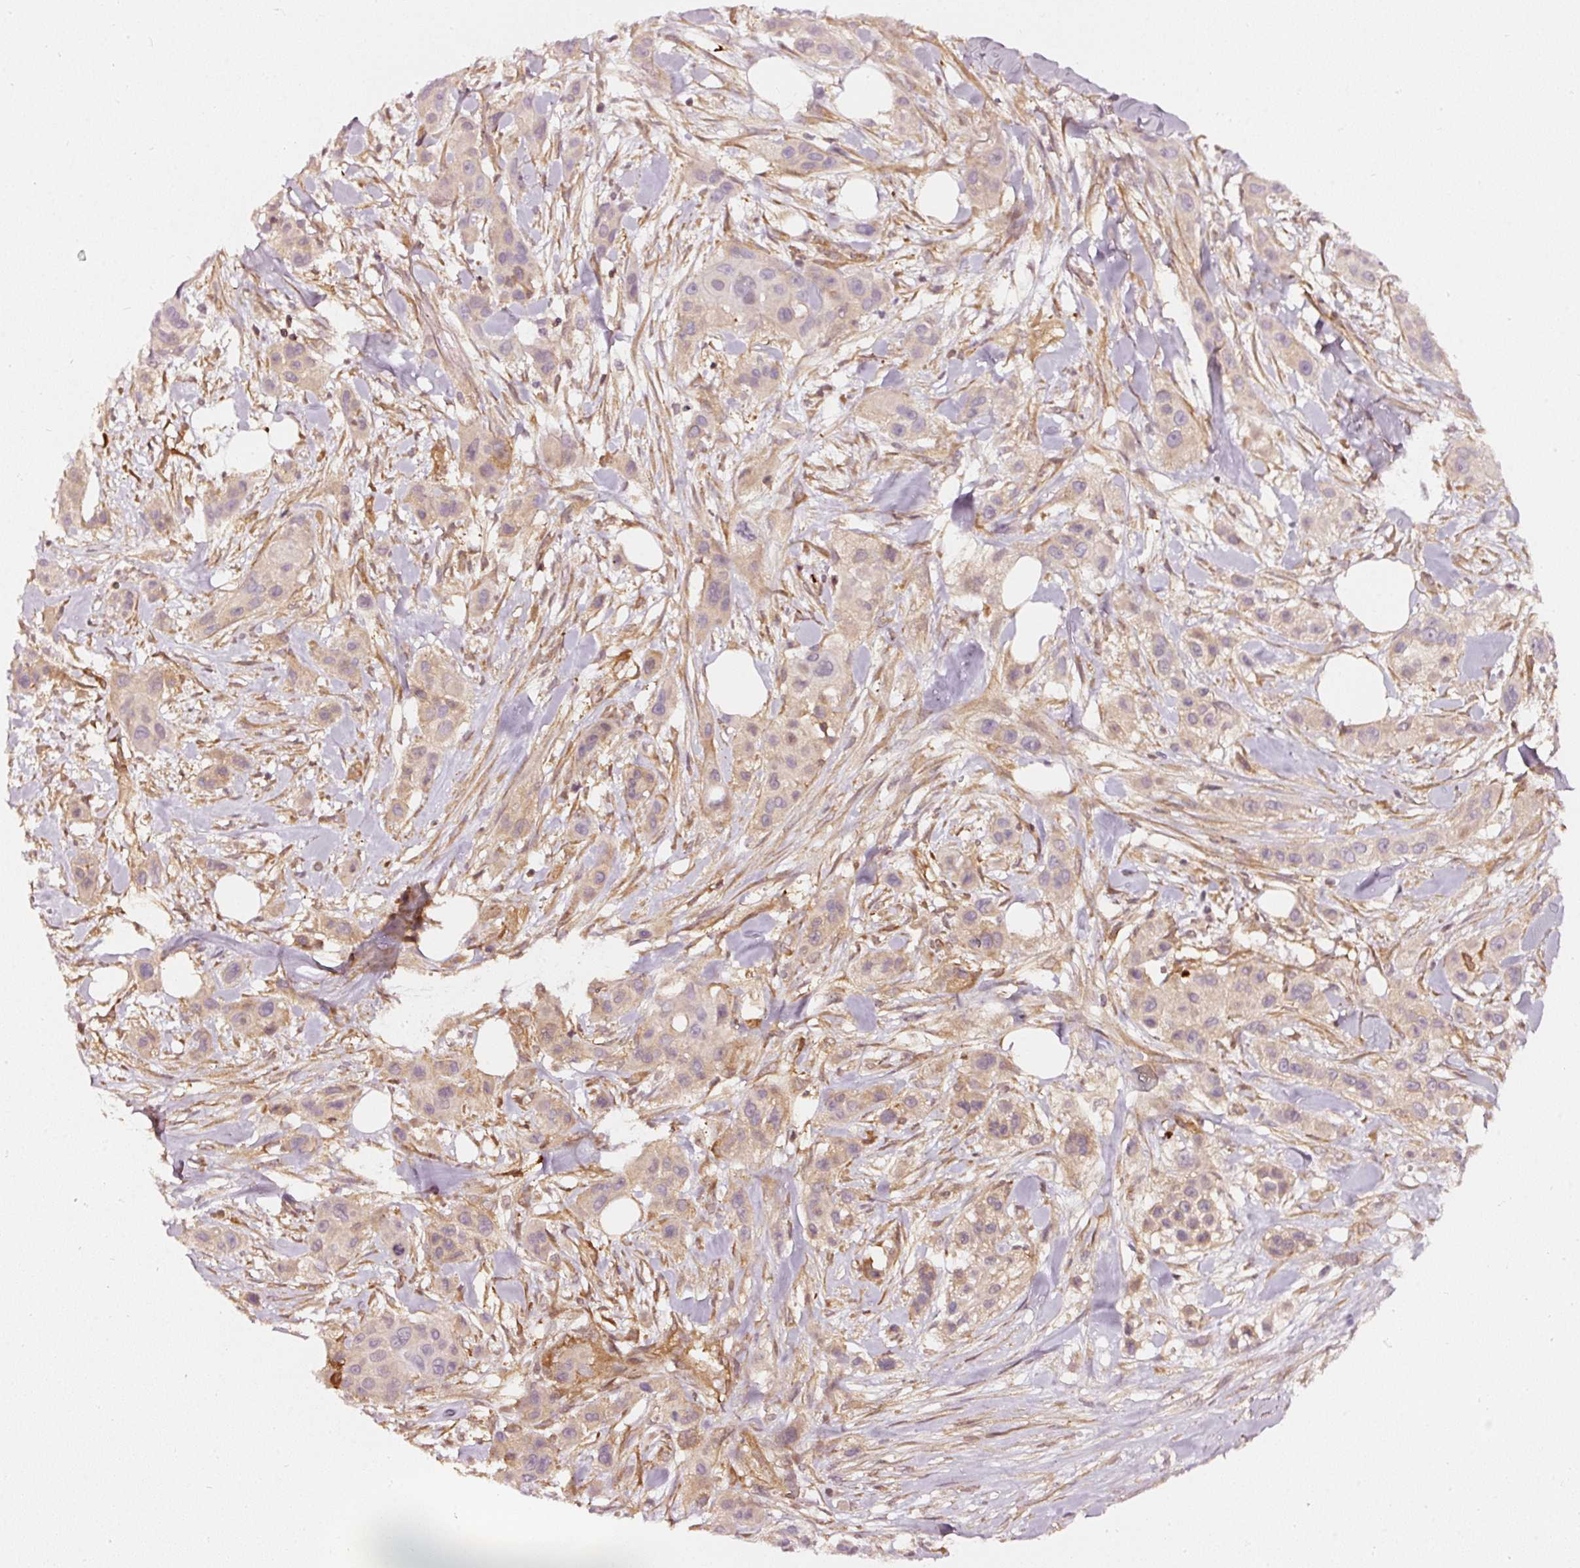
{"staining": {"intensity": "weak", "quantity": "<25%", "location": "cytoplasmic/membranous"}, "tissue": "skin cancer", "cell_type": "Tumor cells", "image_type": "cancer", "snomed": [{"axis": "morphology", "description": "Squamous cell carcinoma, NOS"}, {"axis": "topography", "description": "Skin"}], "caption": "Tumor cells are negative for brown protein staining in squamous cell carcinoma (skin). The staining was performed using DAB (3,3'-diaminobenzidine) to visualize the protein expression in brown, while the nuclei were stained in blue with hematoxylin (Magnification: 20x).", "gene": "ASMTL", "patient": {"sex": "male", "age": 63}}